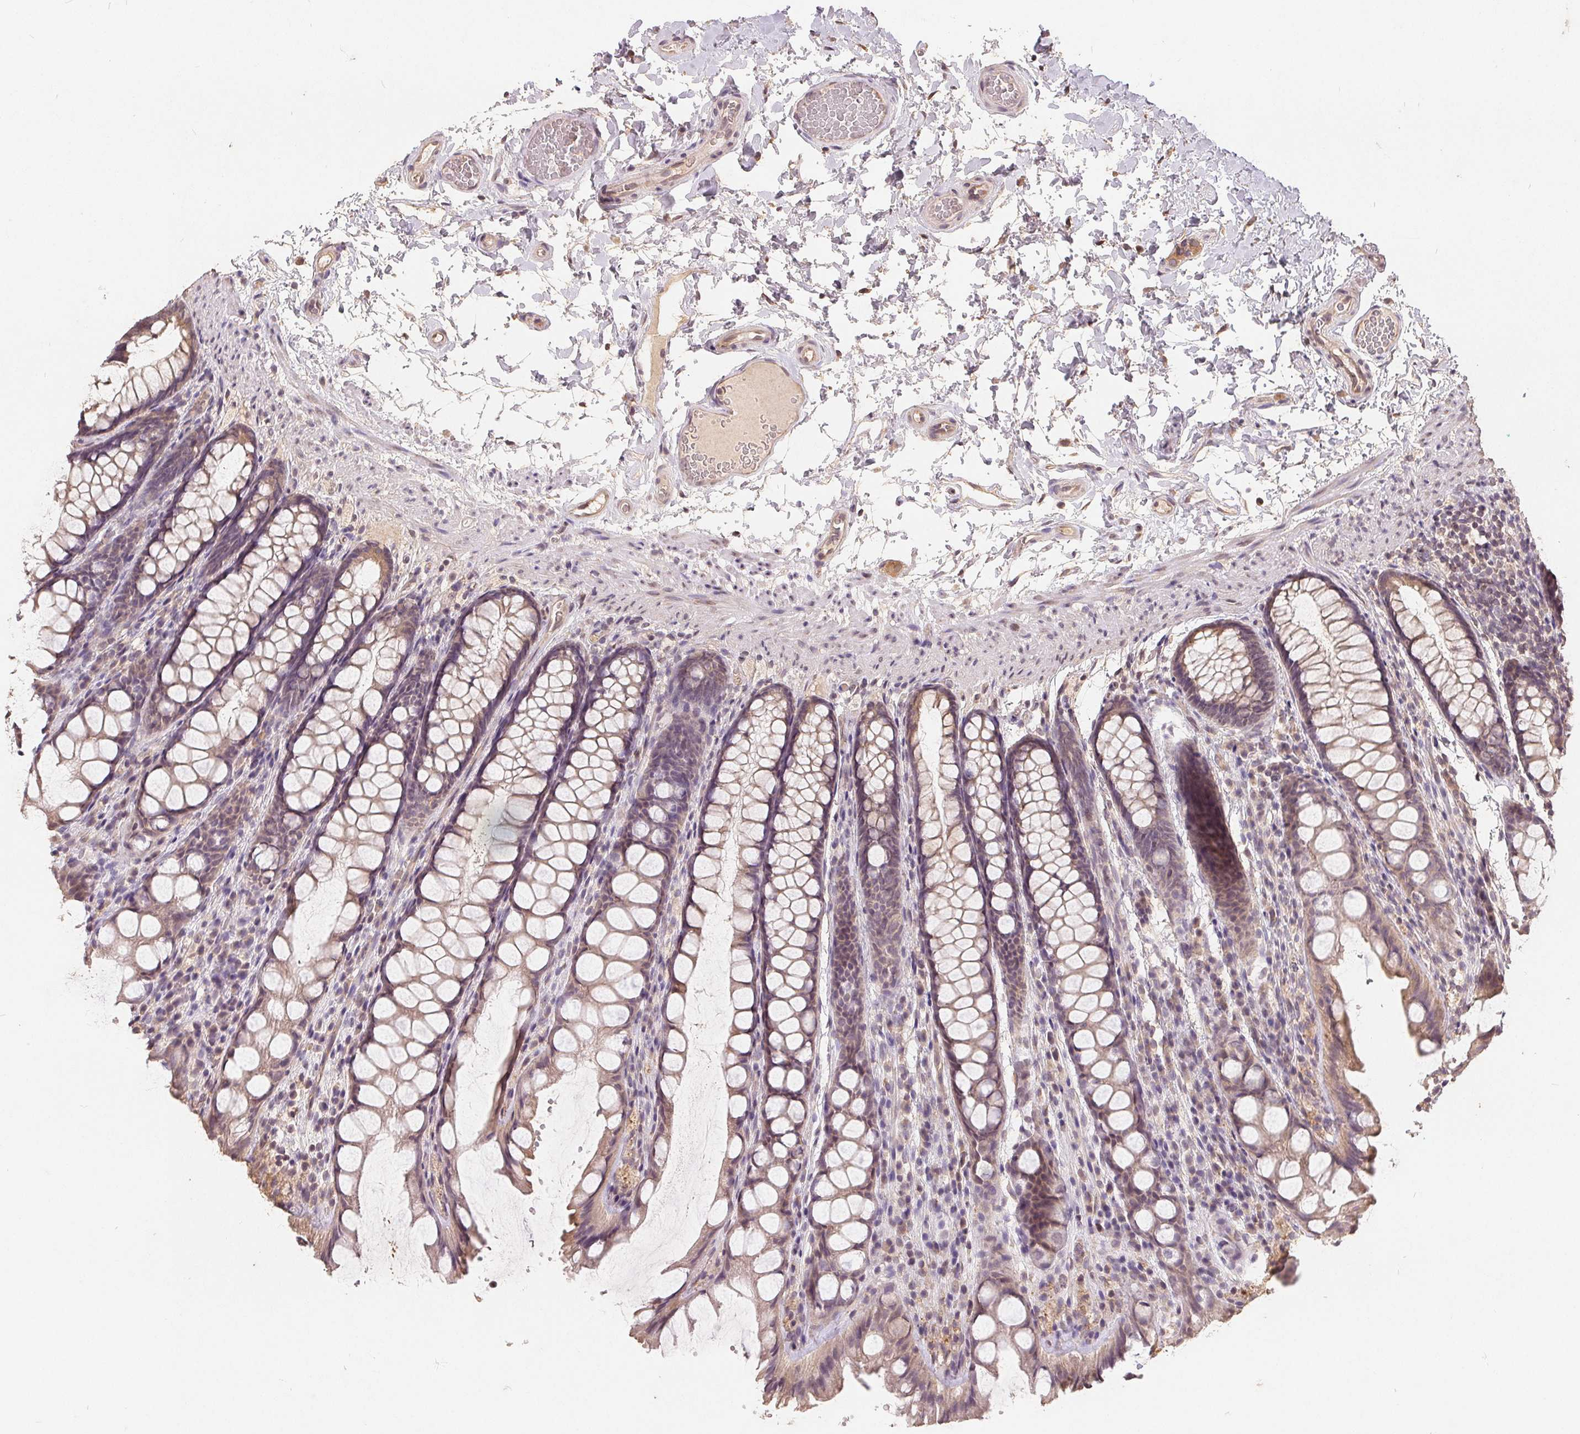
{"staining": {"intensity": "weak", "quantity": ">75%", "location": "cytoplasmic/membranous"}, "tissue": "colon", "cell_type": "Endothelial cells", "image_type": "normal", "snomed": [{"axis": "morphology", "description": "Normal tissue, NOS"}, {"axis": "topography", "description": "Colon"}], "caption": "A brown stain labels weak cytoplasmic/membranous expression of a protein in endothelial cells of benign colon. (DAB = brown stain, brightfield microscopy at high magnification).", "gene": "CDIPT", "patient": {"sex": "male", "age": 47}}